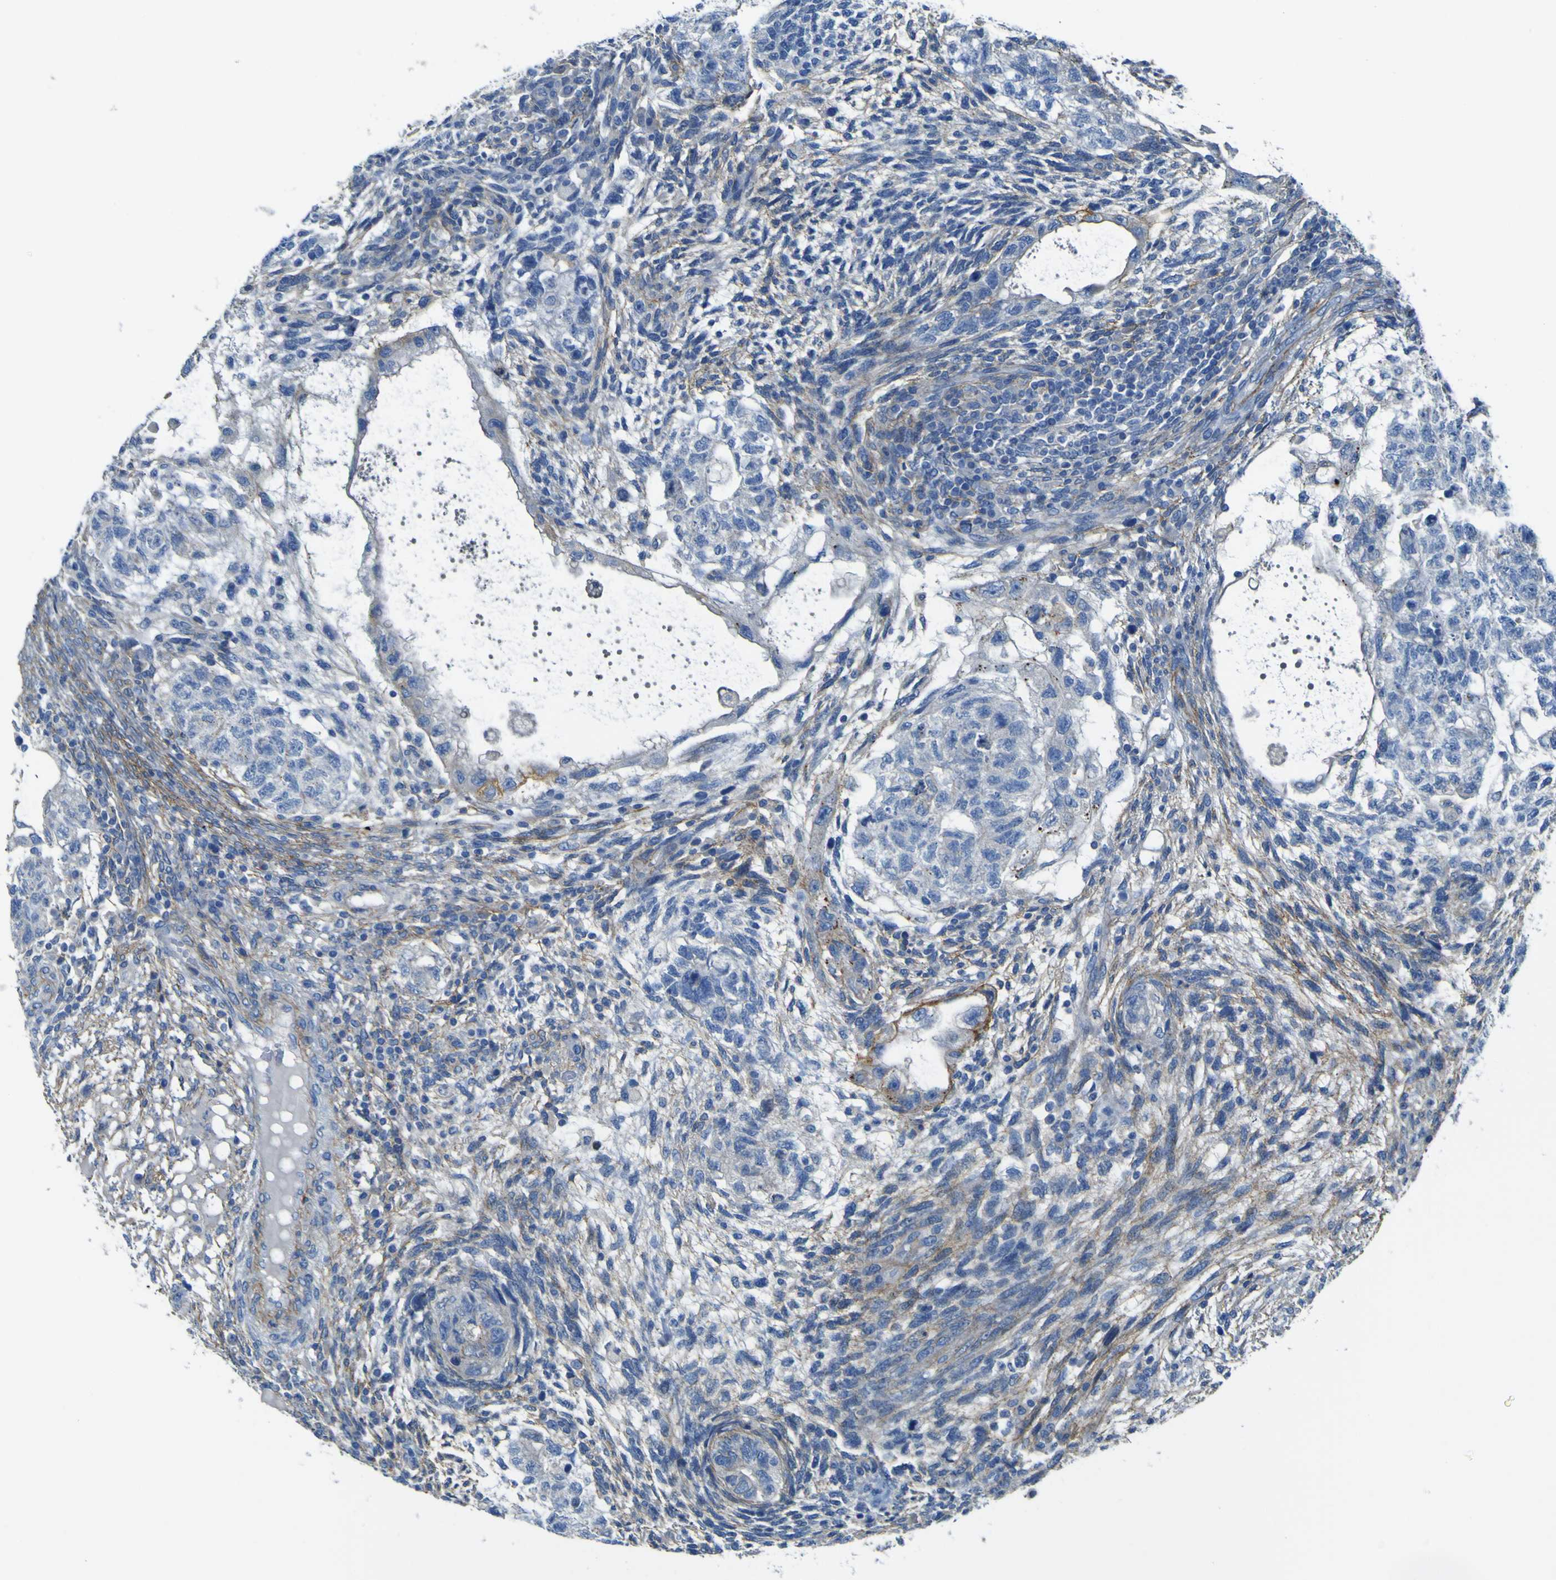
{"staining": {"intensity": "negative", "quantity": "none", "location": "none"}, "tissue": "testis cancer", "cell_type": "Tumor cells", "image_type": "cancer", "snomed": [{"axis": "morphology", "description": "Normal tissue, NOS"}, {"axis": "morphology", "description": "Carcinoma, Embryonal, NOS"}, {"axis": "topography", "description": "Testis"}], "caption": "IHC of testis cancer (embryonal carcinoma) shows no expression in tumor cells.", "gene": "ADGRA2", "patient": {"sex": "male", "age": 36}}